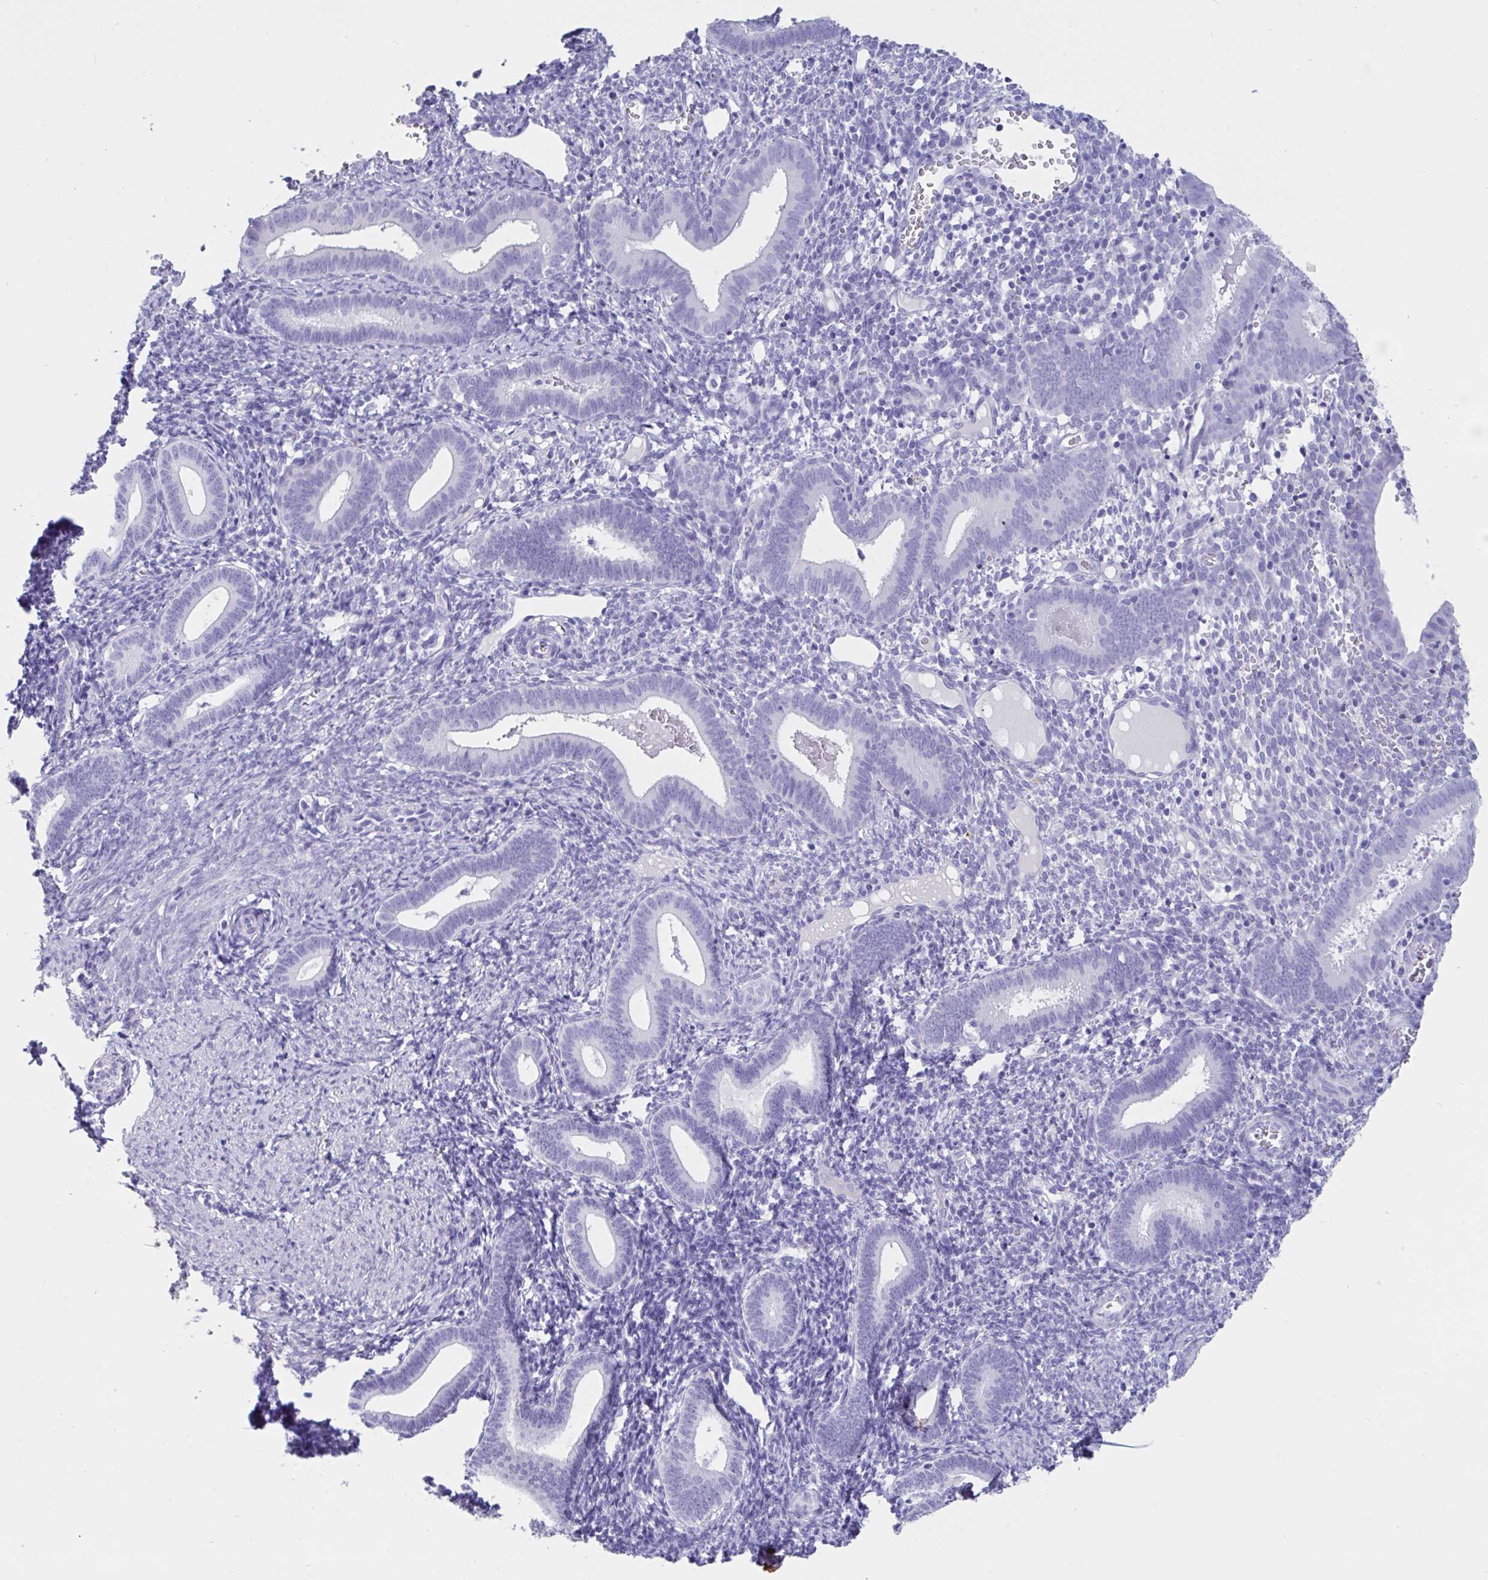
{"staining": {"intensity": "negative", "quantity": "none", "location": "none"}, "tissue": "endometrium", "cell_type": "Cells in endometrial stroma", "image_type": "normal", "snomed": [{"axis": "morphology", "description": "Normal tissue, NOS"}, {"axis": "topography", "description": "Endometrium"}], "caption": "High power microscopy image of an IHC micrograph of benign endometrium, revealing no significant expression in cells in endometrial stroma.", "gene": "TNNC1", "patient": {"sex": "female", "age": 41}}